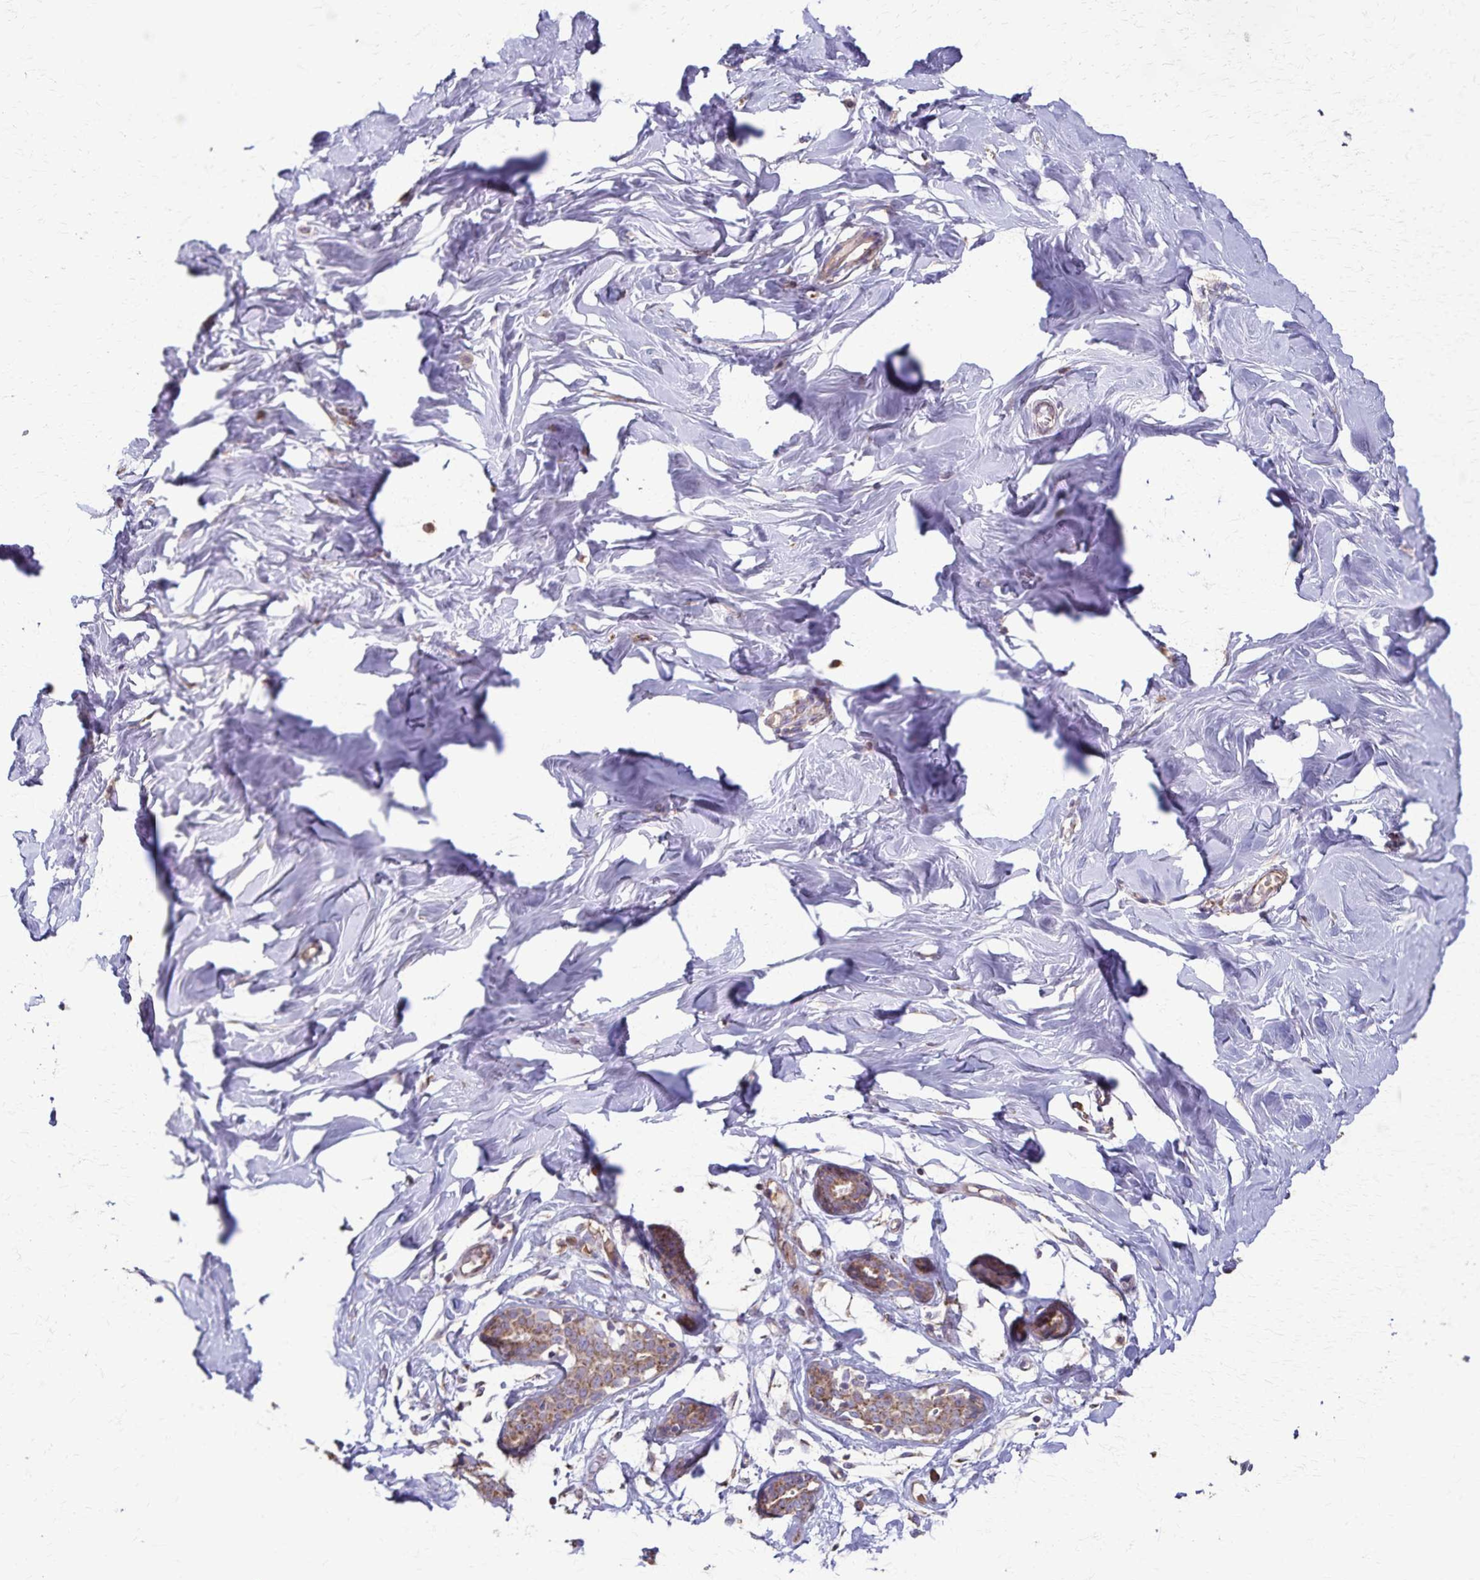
{"staining": {"intensity": "negative", "quantity": "none", "location": "none"}, "tissue": "breast", "cell_type": "Adipocytes", "image_type": "normal", "snomed": [{"axis": "morphology", "description": "Normal tissue, NOS"}, {"axis": "topography", "description": "Breast"}], "caption": "High power microscopy photomicrograph of an immunohistochemistry (IHC) image of benign breast, revealing no significant positivity in adipocytes.", "gene": "RNF10", "patient": {"sex": "female", "age": 27}}